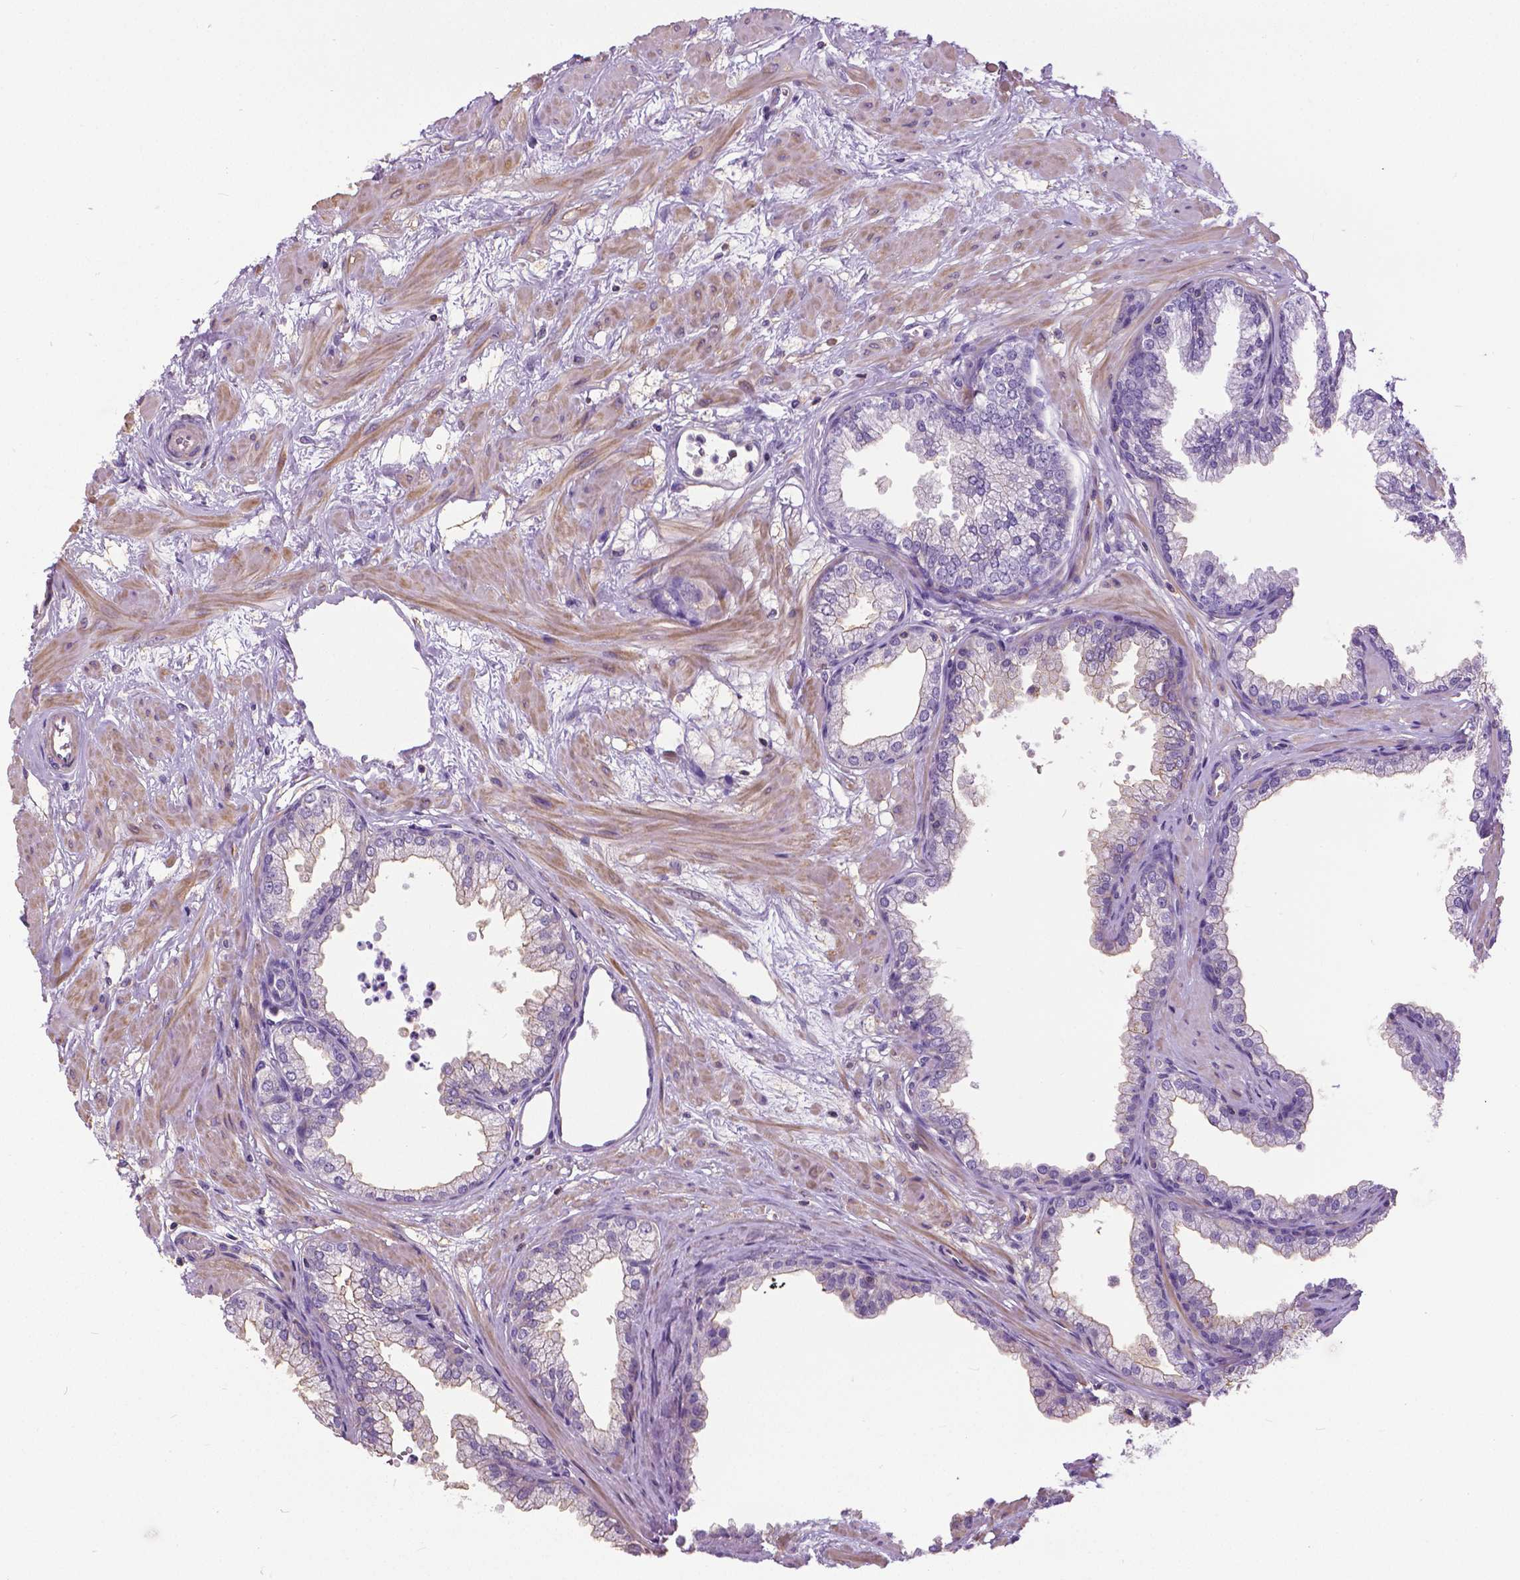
{"staining": {"intensity": "negative", "quantity": "none", "location": "none"}, "tissue": "prostate", "cell_type": "Glandular cells", "image_type": "normal", "snomed": [{"axis": "morphology", "description": "Normal tissue, NOS"}, {"axis": "topography", "description": "Prostate"}], "caption": "Histopathology image shows no significant protein staining in glandular cells of unremarkable prostate. (DAB (3,3'-diaminobenzidine) immunohistochemistry, high magnification).", "gene": "ANXA13", "patient": {"sex": "male", "age": 37}}